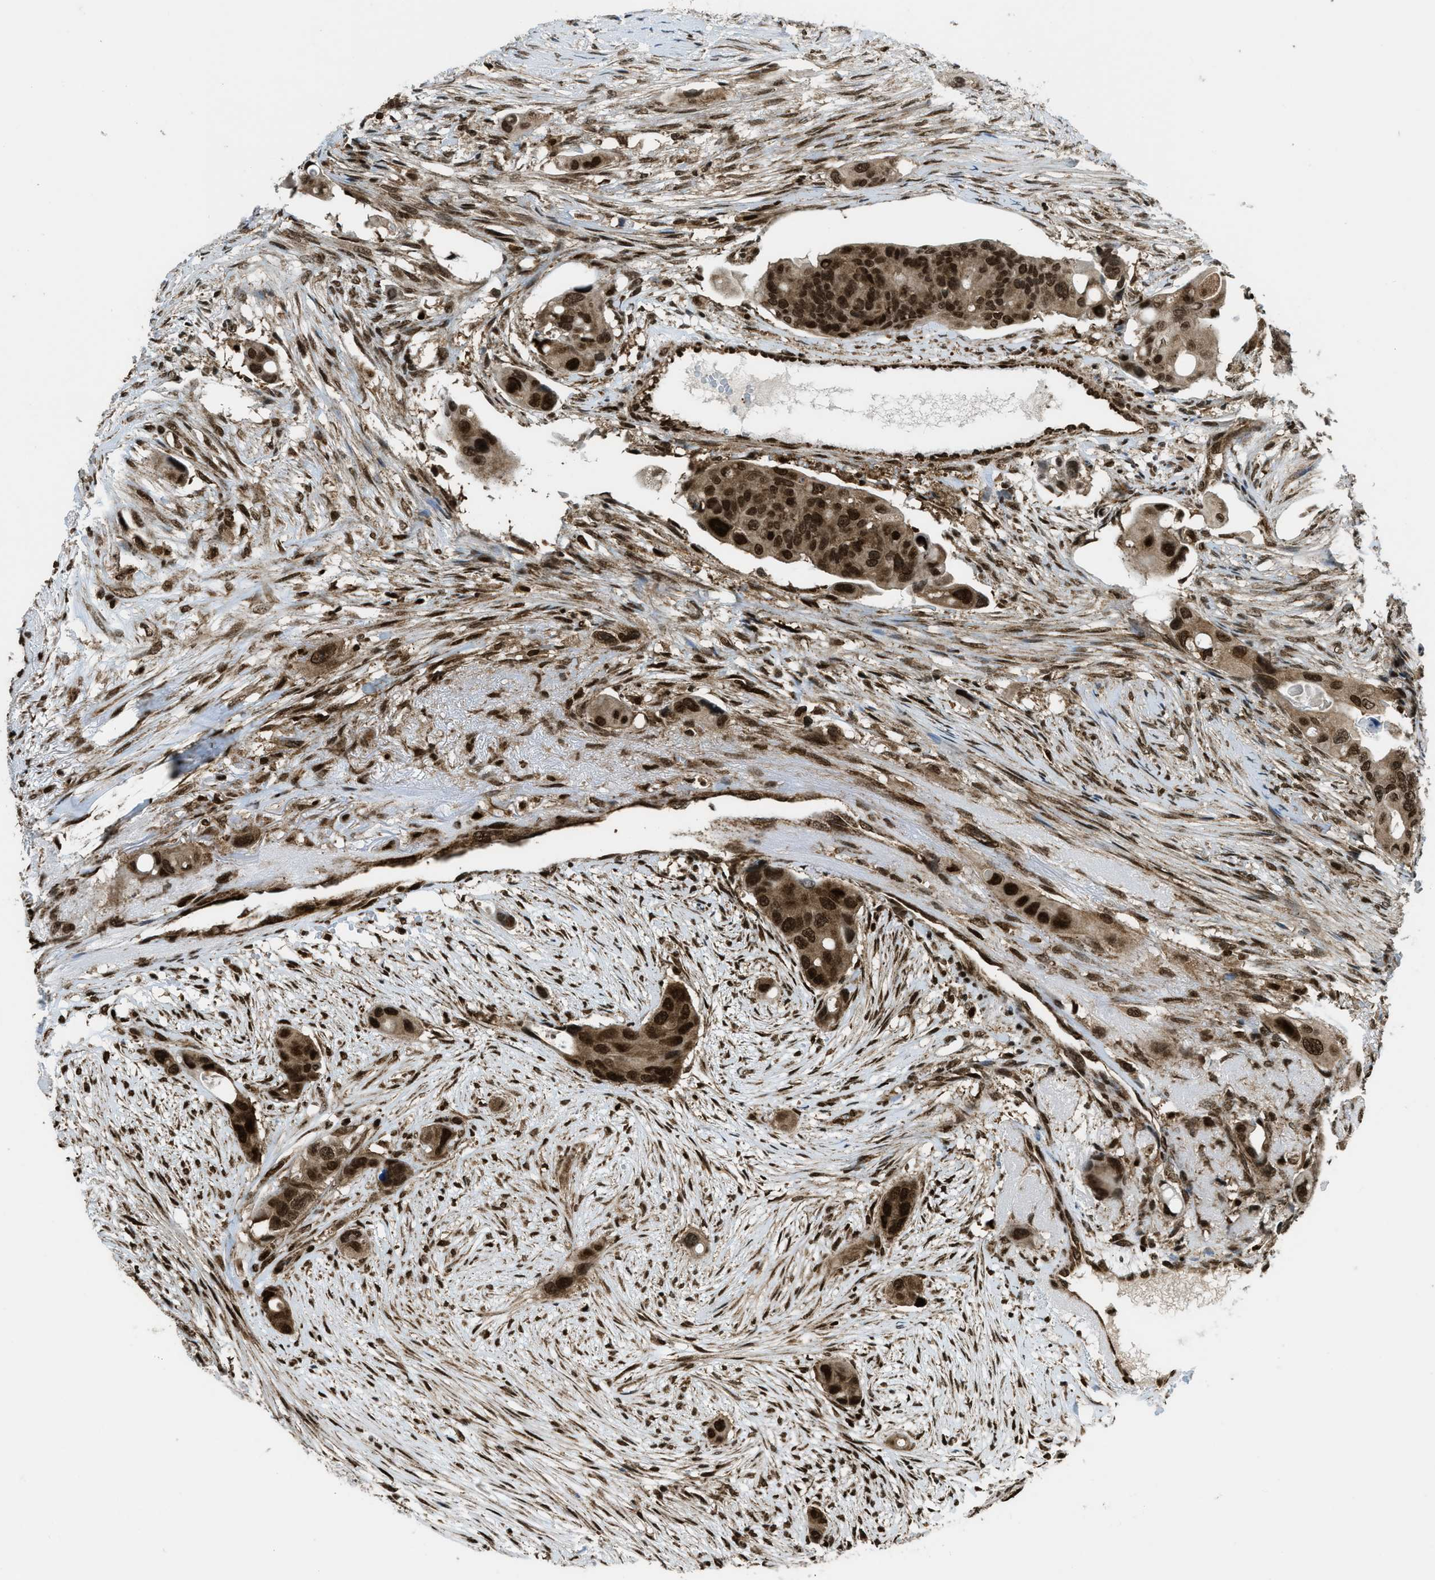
{"staining": {"intensity": "strong", "quantity": ">75%", "location": "cytoplasmic/membranous,nuclear"}, "tissue": "colorectal cancer", "cell_type": "Tumor cells", "image_type": "cancer", "snomed": [{"axis": "morphology", "description": "Adenocarcinoma, NOS"}, {"axis": "topography", "description": "Colon"}], "caption": "IHC image of neoplastic tissue: colorectal adenocarcinoma stained using immunohistochemistry (IHC) displays high levels of strong protein expression localized specifically in the cytoplasmic/membranous and nuclear of tumor cells, appearing as a cytoplasmic/membranous and nuclear brown color.", "gene": "TNPO1", "patient": {"sex": "female", "age": 55}}